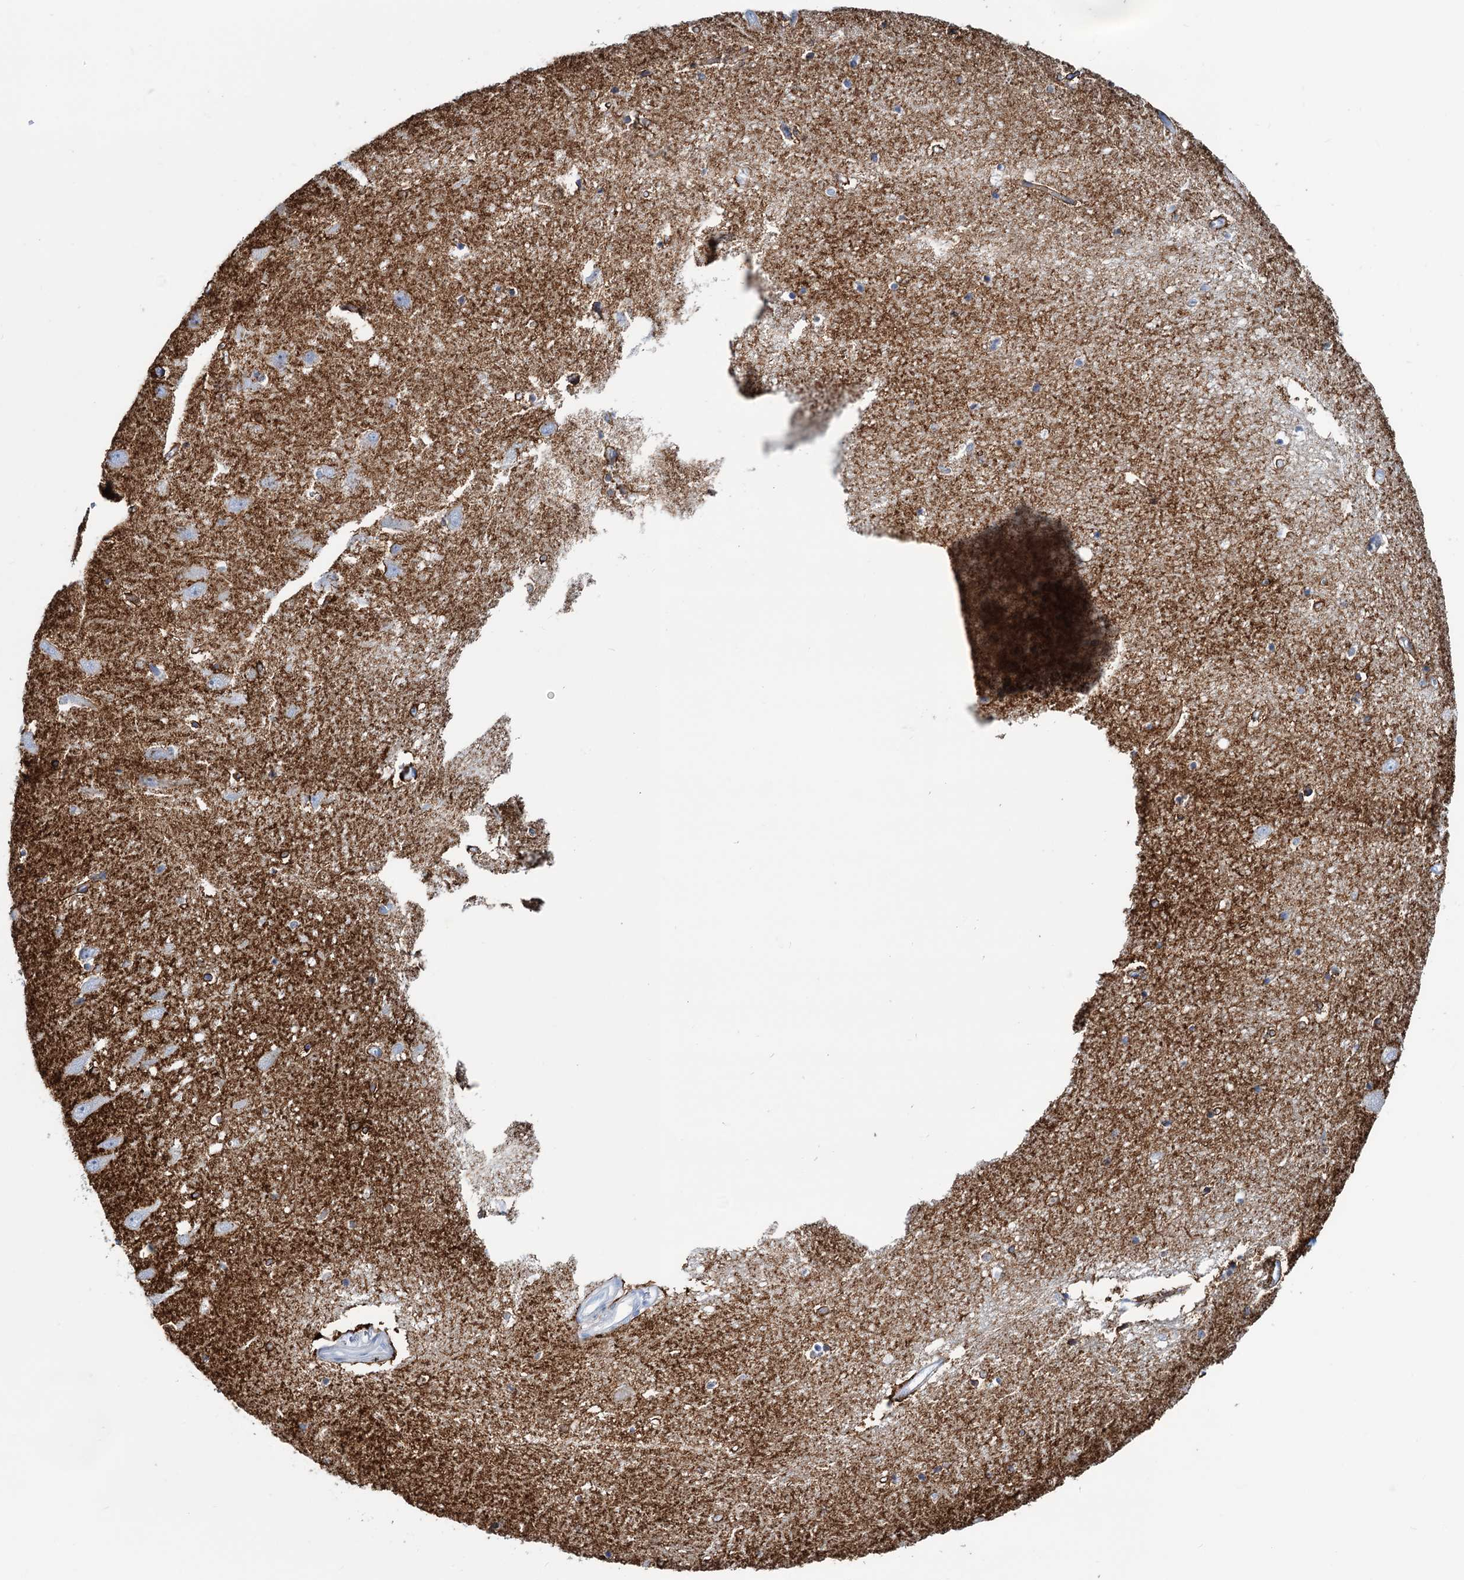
{"staining": {"intensity": "strong", "quantity": "<25%", "location": "cytoplasmic/membranous"}, "tissue": "hippocampus", "cell_type": "Glial cells", "image_type": "normal", "snomed": [{"axis": "morphology", "description": "Normal tissue, NOS"}, {"axis": "topography", "description": "Hippocampus"}], "caption": "Immunohistochemical staining of benign hippocampus exhibits medium levels of strong cytoplasmic/membranous expression in approximately <25% of glial cells.", "gene": "SLC1A3", "patient": {"sex": "female", "age": 64}}